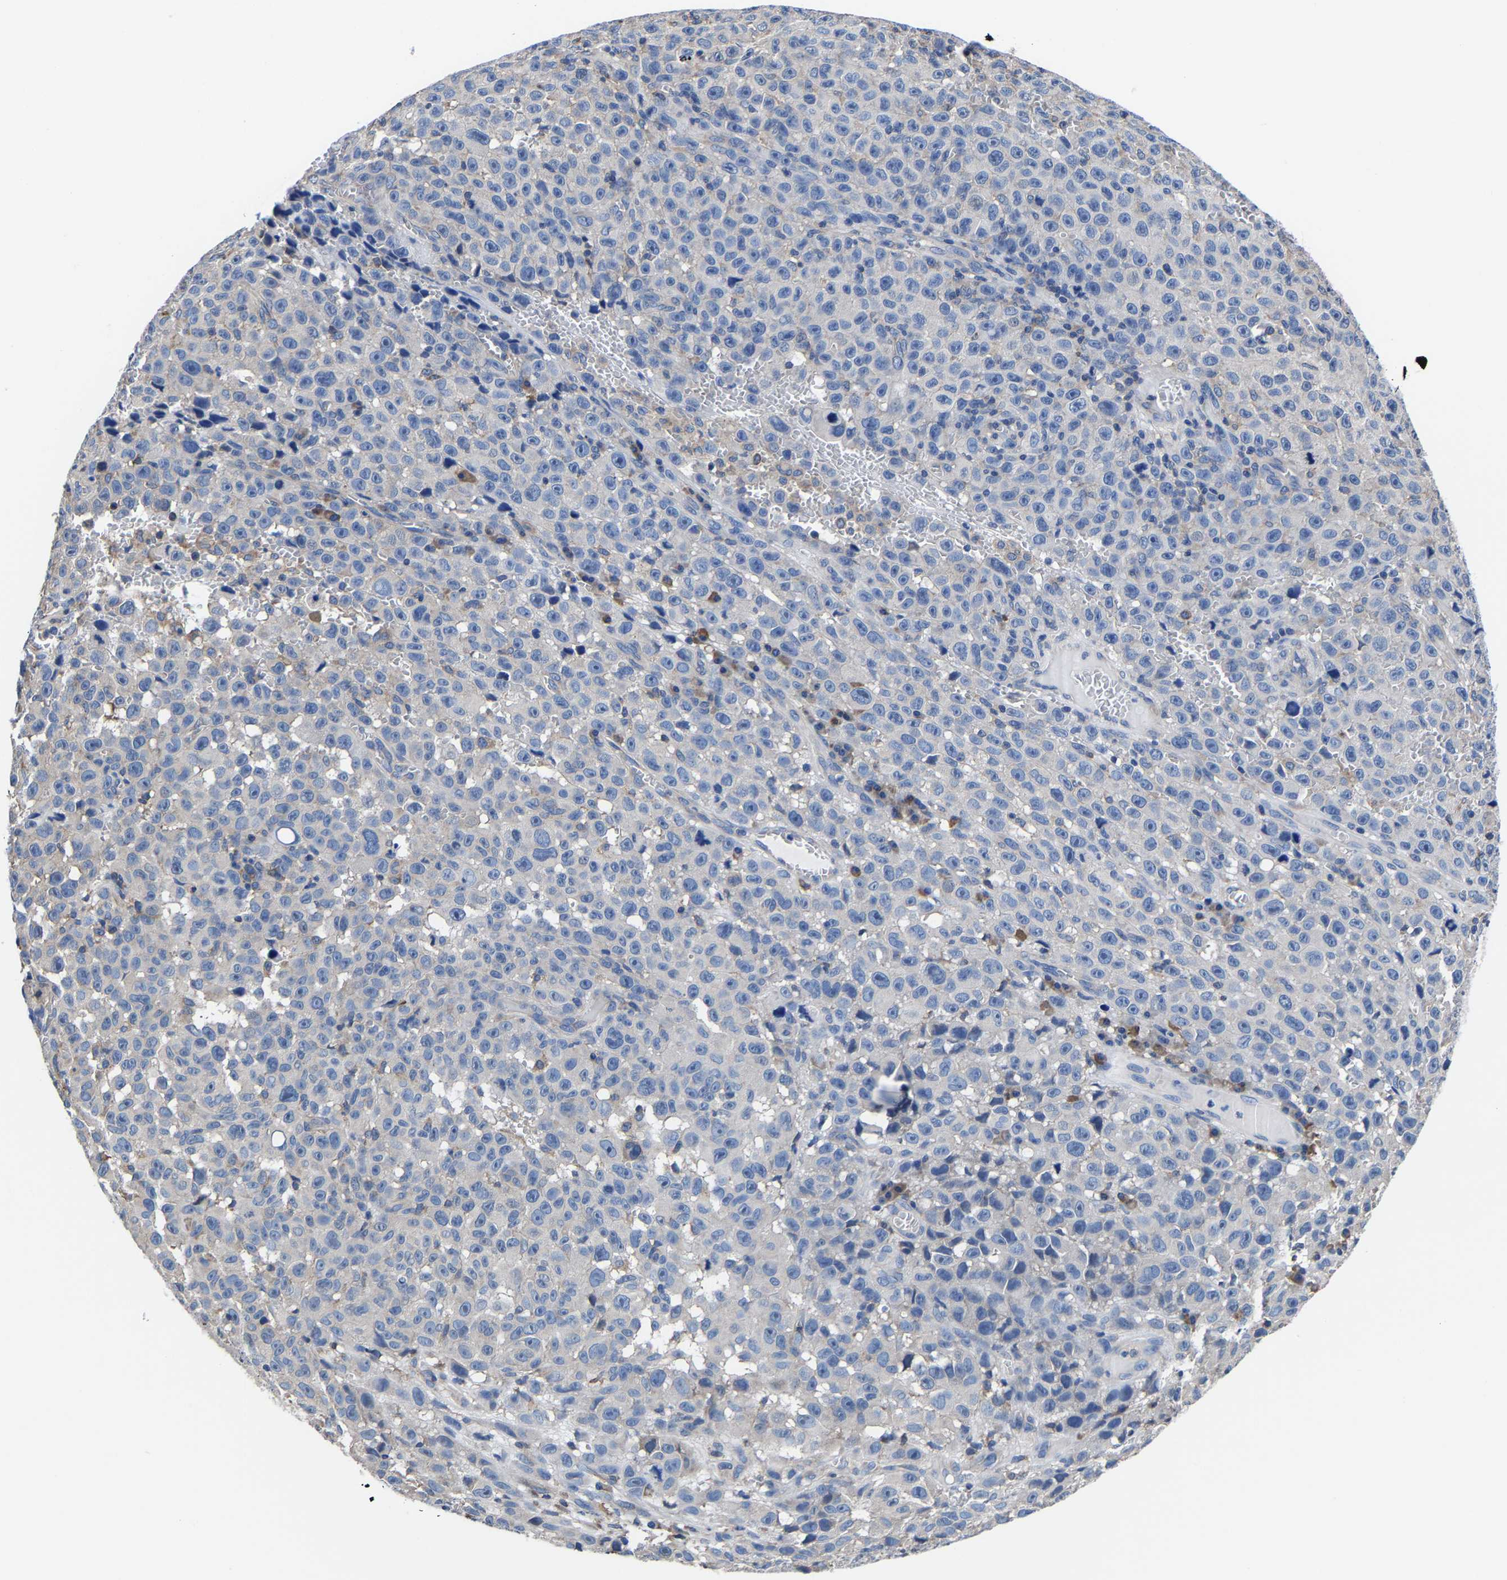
{"staining": {"intensity": "negative", "quantity": "none", "location": "none"}, "tissue": "melanoma", "cell_type": "Tumor cells", "image_type": "cancer", "snomed": [{"axis": "morphology", "description": "Malignant melanoma, NOS"}, {"axis": "topography", "description": "Skin"}], "caption": "IHC photomicrograph of neoplastic tissue: human malignant melanoma stained with DAB reveals no significant protein positivity in tumor cells. (Brightfield microscopy of DAB immunohistochemistry (IHC) at high magnification).", "gene": "SRPK2", "patient": {"sex": "female", "age": 82}}